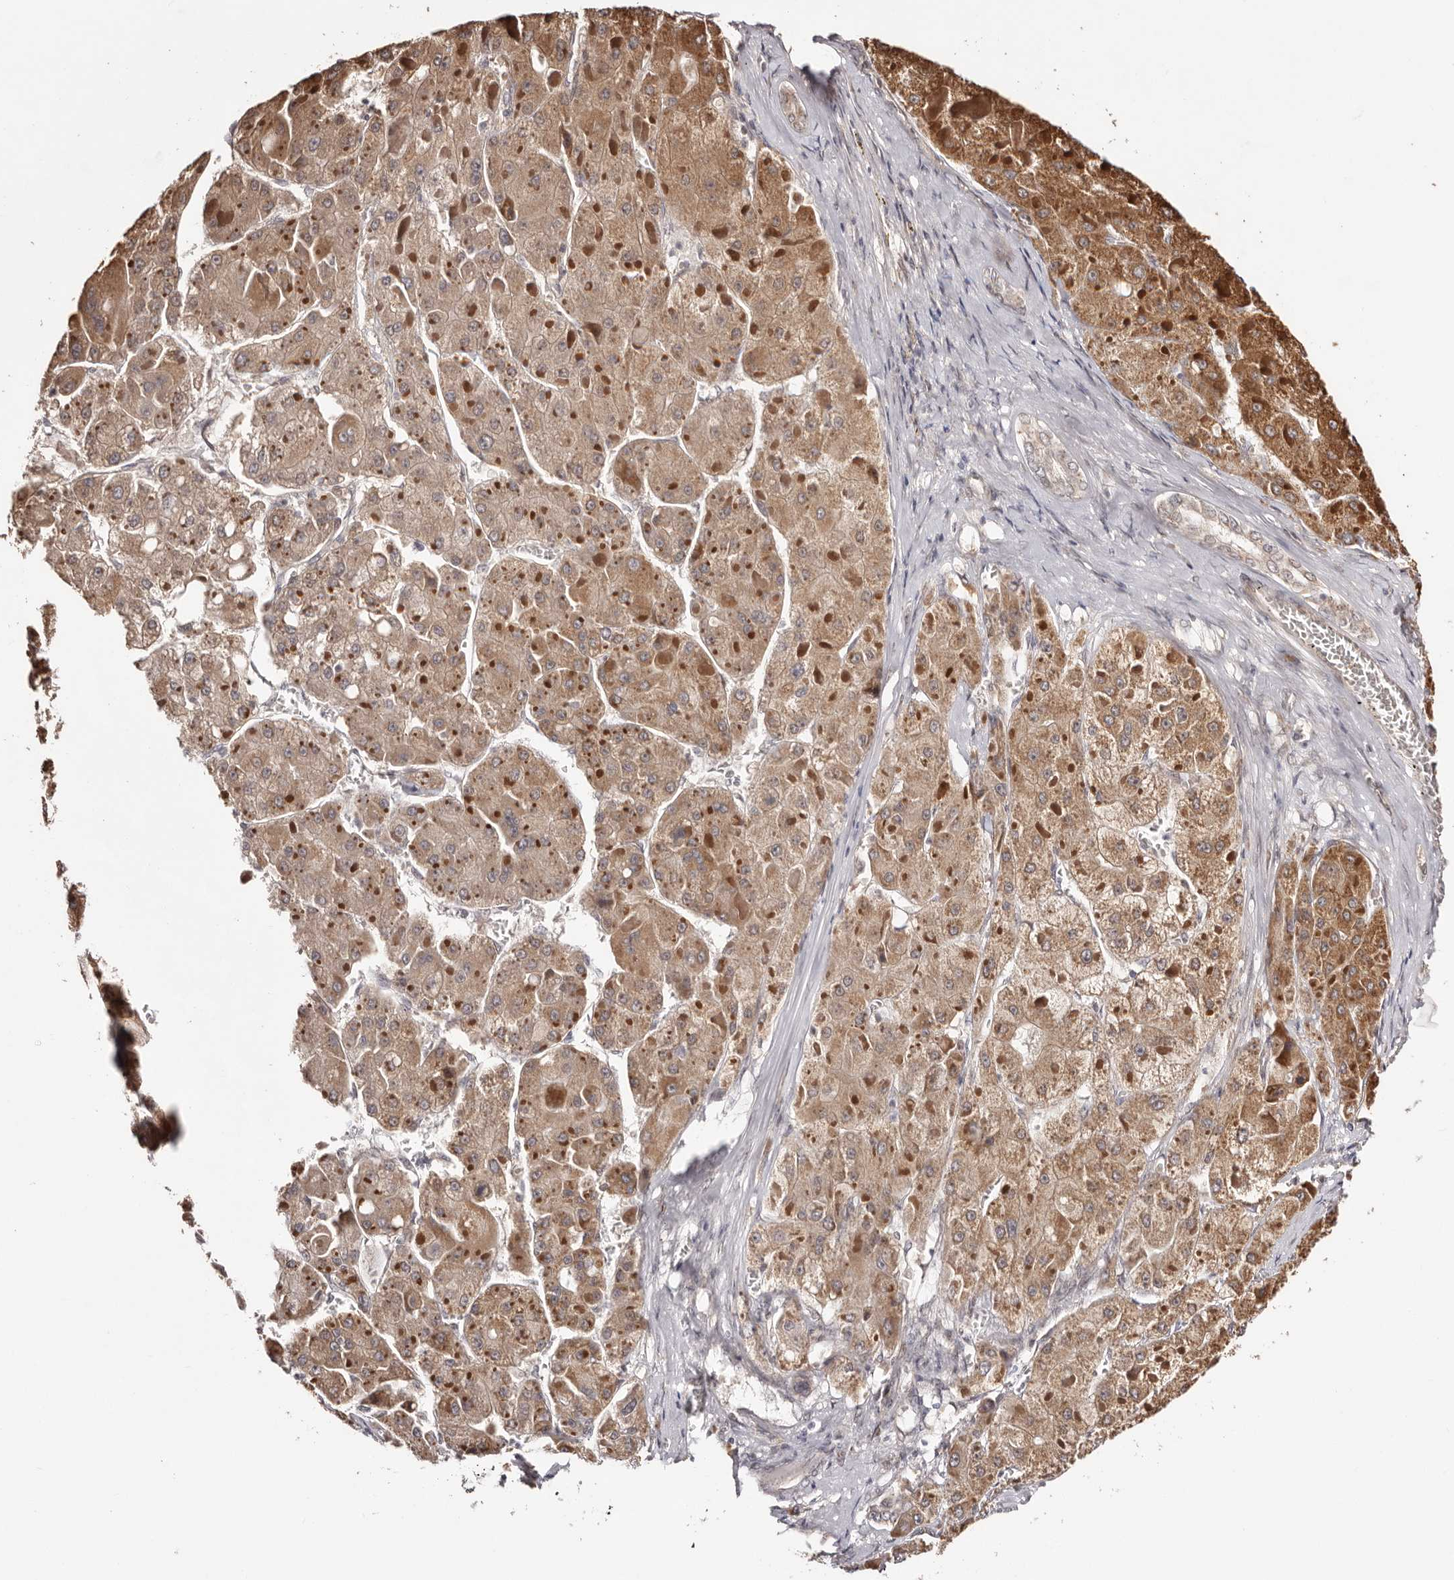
{"staining": {"intensity": "moderate", "quantity": ">75%", "location": "cytoplasmic/membranous"}, "tissue": "liver cancer", "cell_type": "Tumor cells", "image_type": "cancer", "snomed": [{"axis": "morphology", "description": "Carcinoma, Hepatocellular, NOS"}, {"axis": "topography", "description": "Liver"}], "caption": "Immunohistochemistry (IHC) (DAB (3,3'-diaminobenzidine)) staining of liver cancer (hepatocellular carcinoma) demonstrates moderate cytoplasmic/membranous protein expression in approximately >75% of tumor cells.", "gene": "EGR3", "patient": {"sex": "female", "age": 73}}